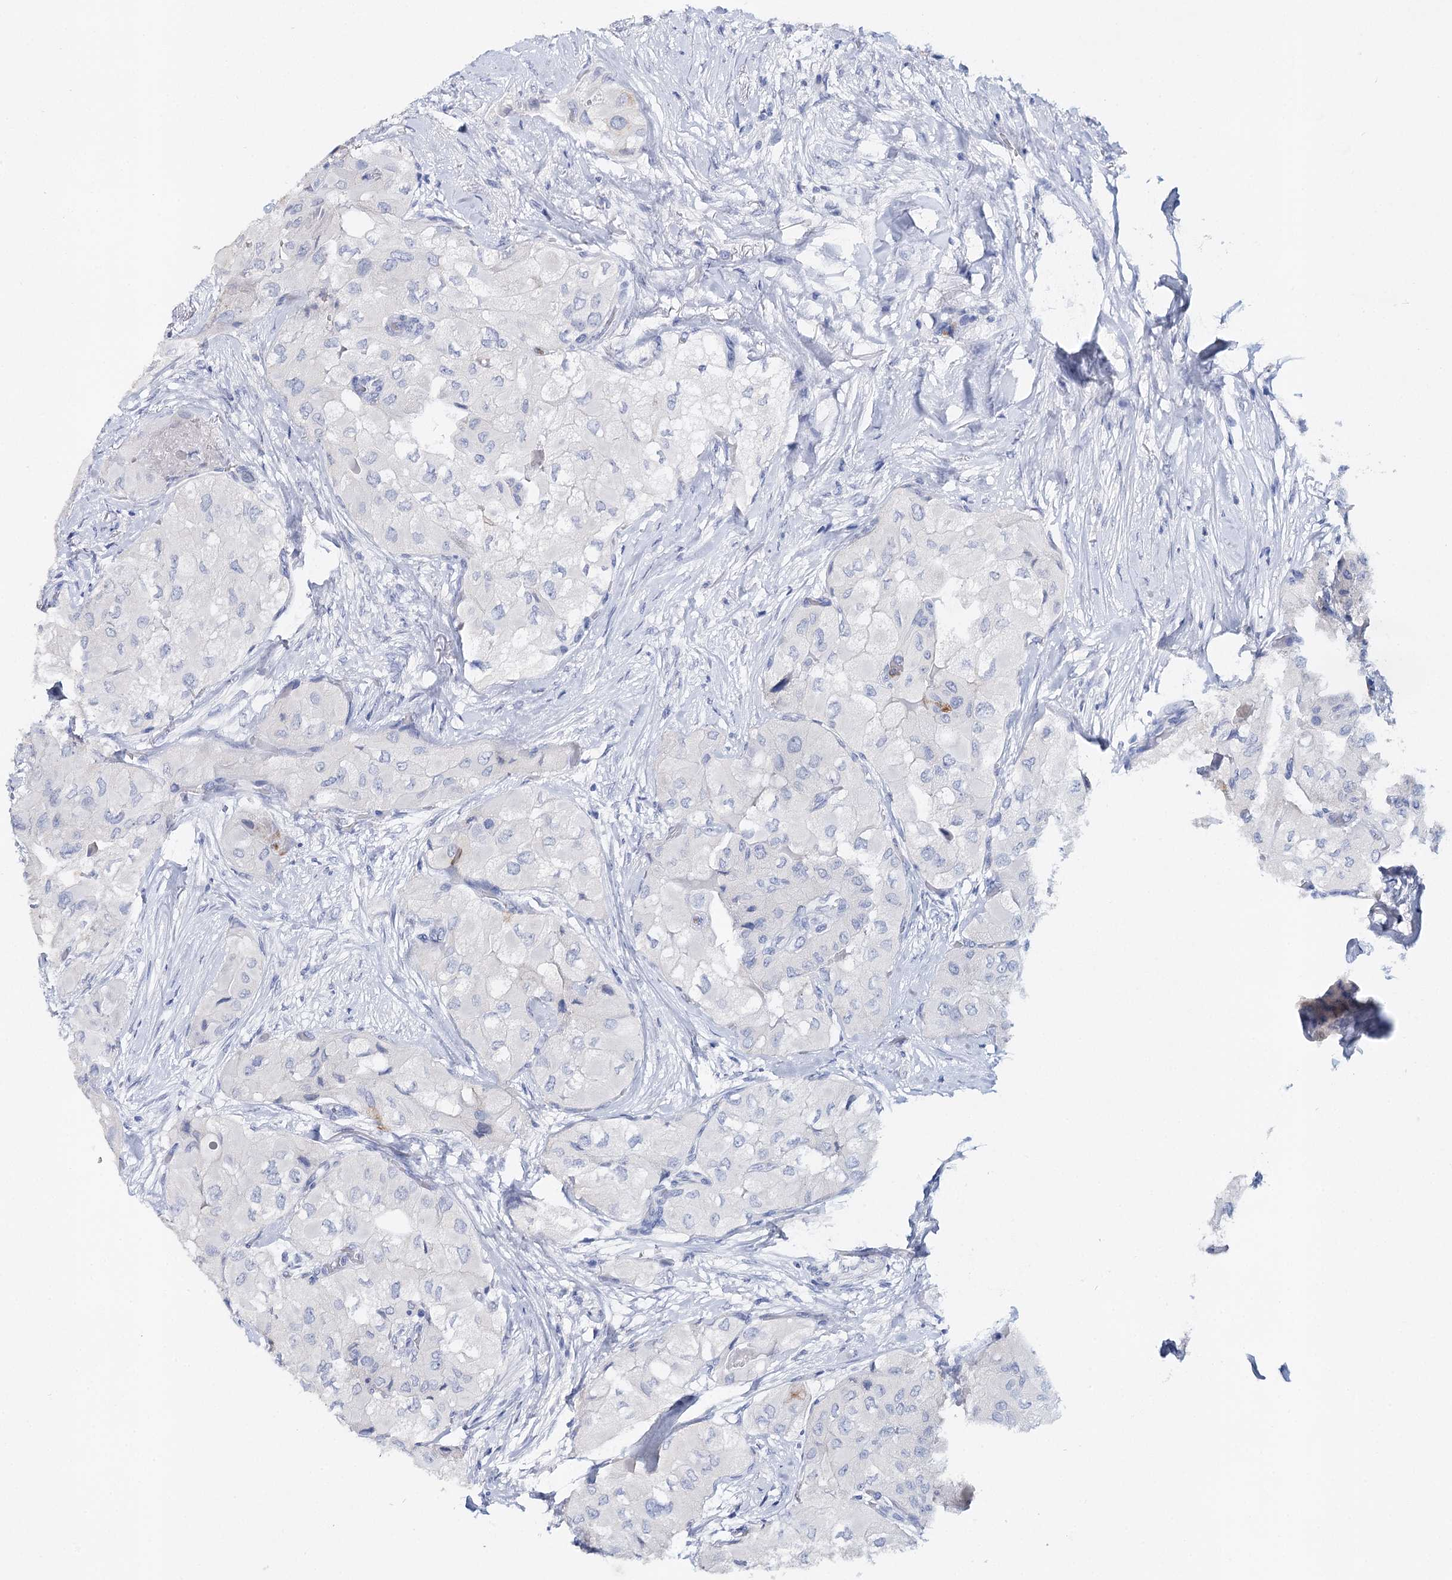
{"staining": {"intensity": "negative", "quantity": "none", "location": "none"}, "tissue": "thyroid cancer", "cell_type": "Tumor cells", "image_type": "cancer", "snomed": [{"axis": "morphology", "description": "Papillary adenocarcinoma, NOS"}, {"axis": "topography", "description": "Thyroid gland"}], "caption": "Protein analysis of papillary adenocarcinoma (thyroid) shows no significant positivity in tumor cells.", "gene": "CEACAM8", "patient": {"sex": "female", "age": 59}}